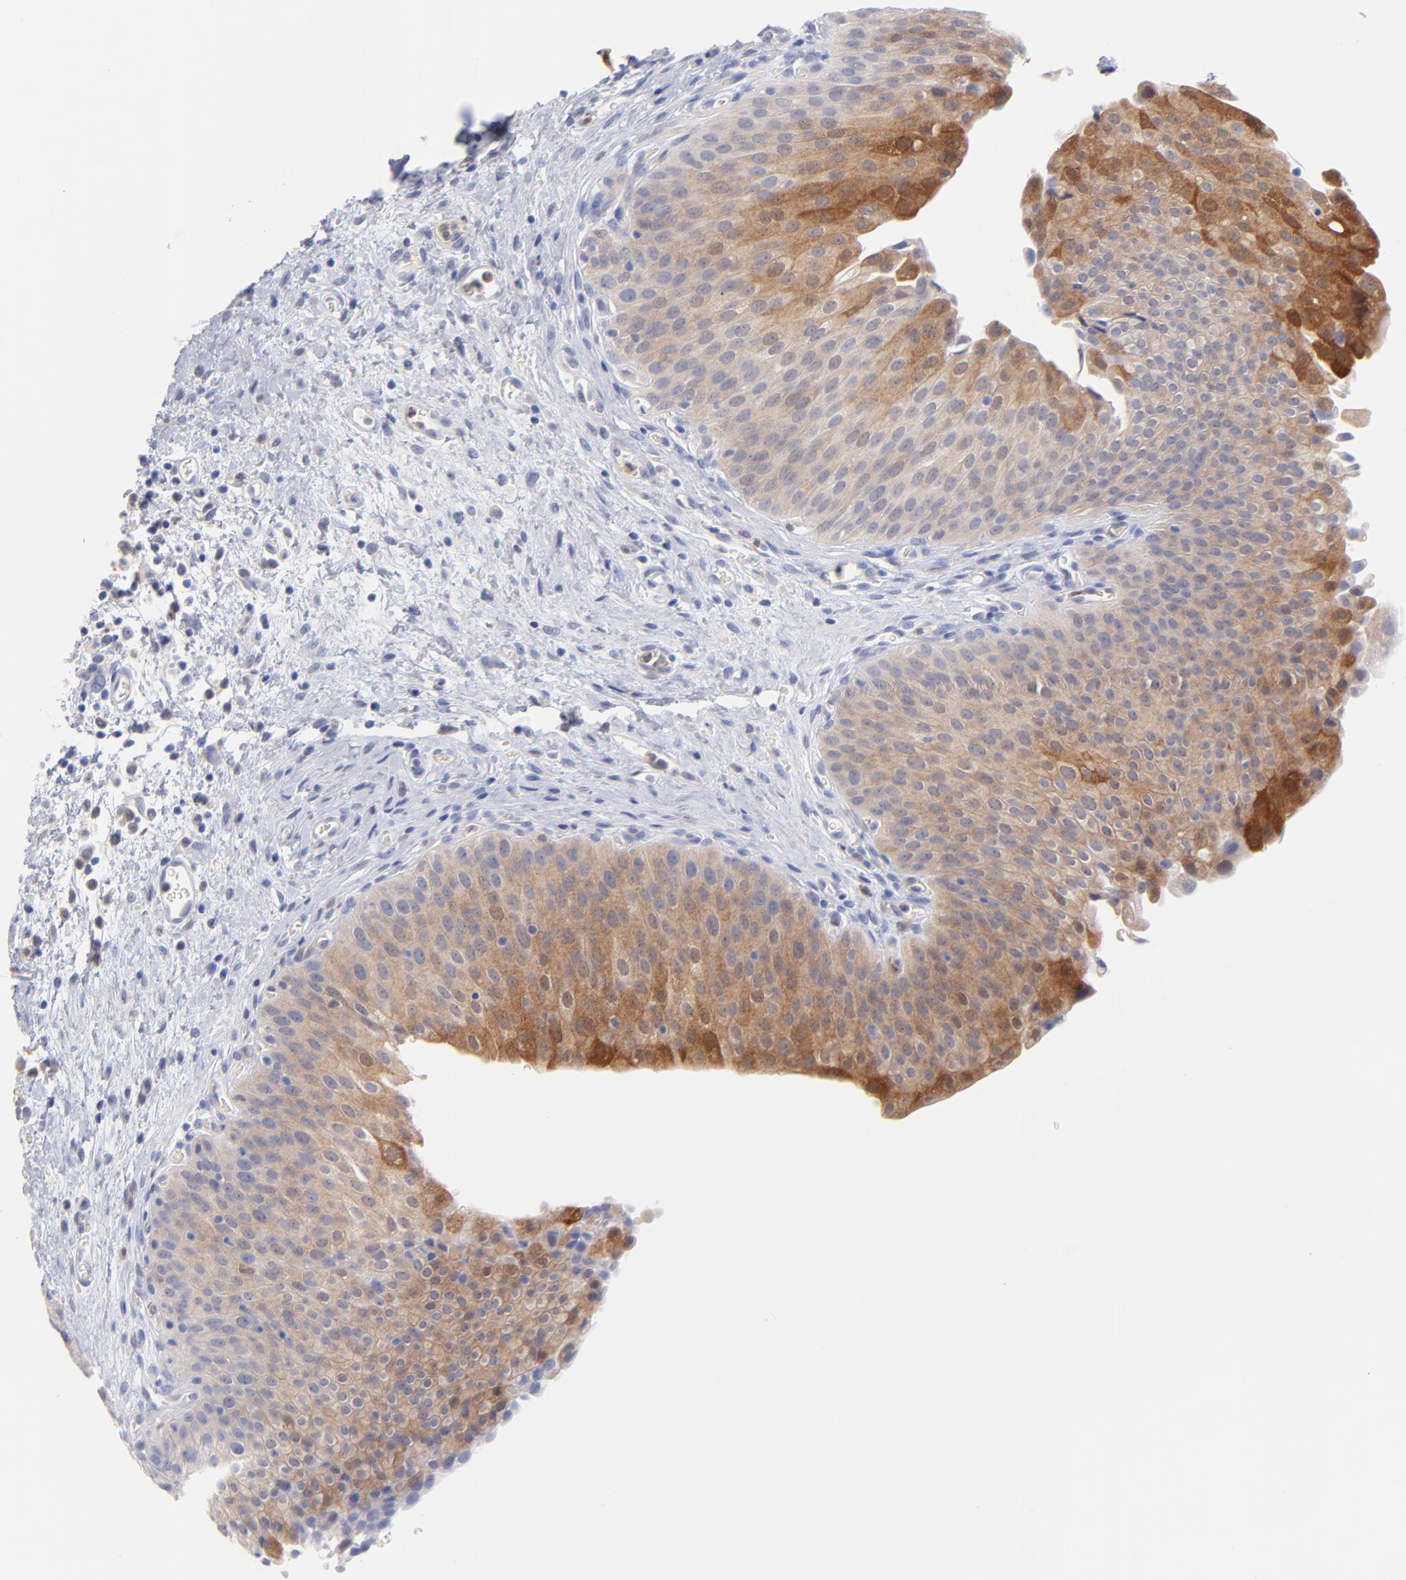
{"staining": {"intensity": "moderate", "quantity": ">75%", "location": "cytoplasmic/membranous"}, "tissue": "urinary bladder", "cell_type": "Urothelial cells", "image_type": "normal", "snomed": [{"axis": "morphology", "description": "Normal tissue, NOS"}, {"axis": "morphology", "description": "Dysplasia, NOS"}, {"axis": "topography", "description": "Urinary bladder"}], "caption": "High-power microscopy captured an immunohistochemistry (IHC) micrograph of normal urinary bladder, revealing moderate cytoplasmic/membranous positivity in about >75% of urothelial cells. (IHC, brightfield microscopy, high magnification).", "gene": "BID", "patient": {"sex": "male", "age": 35}}